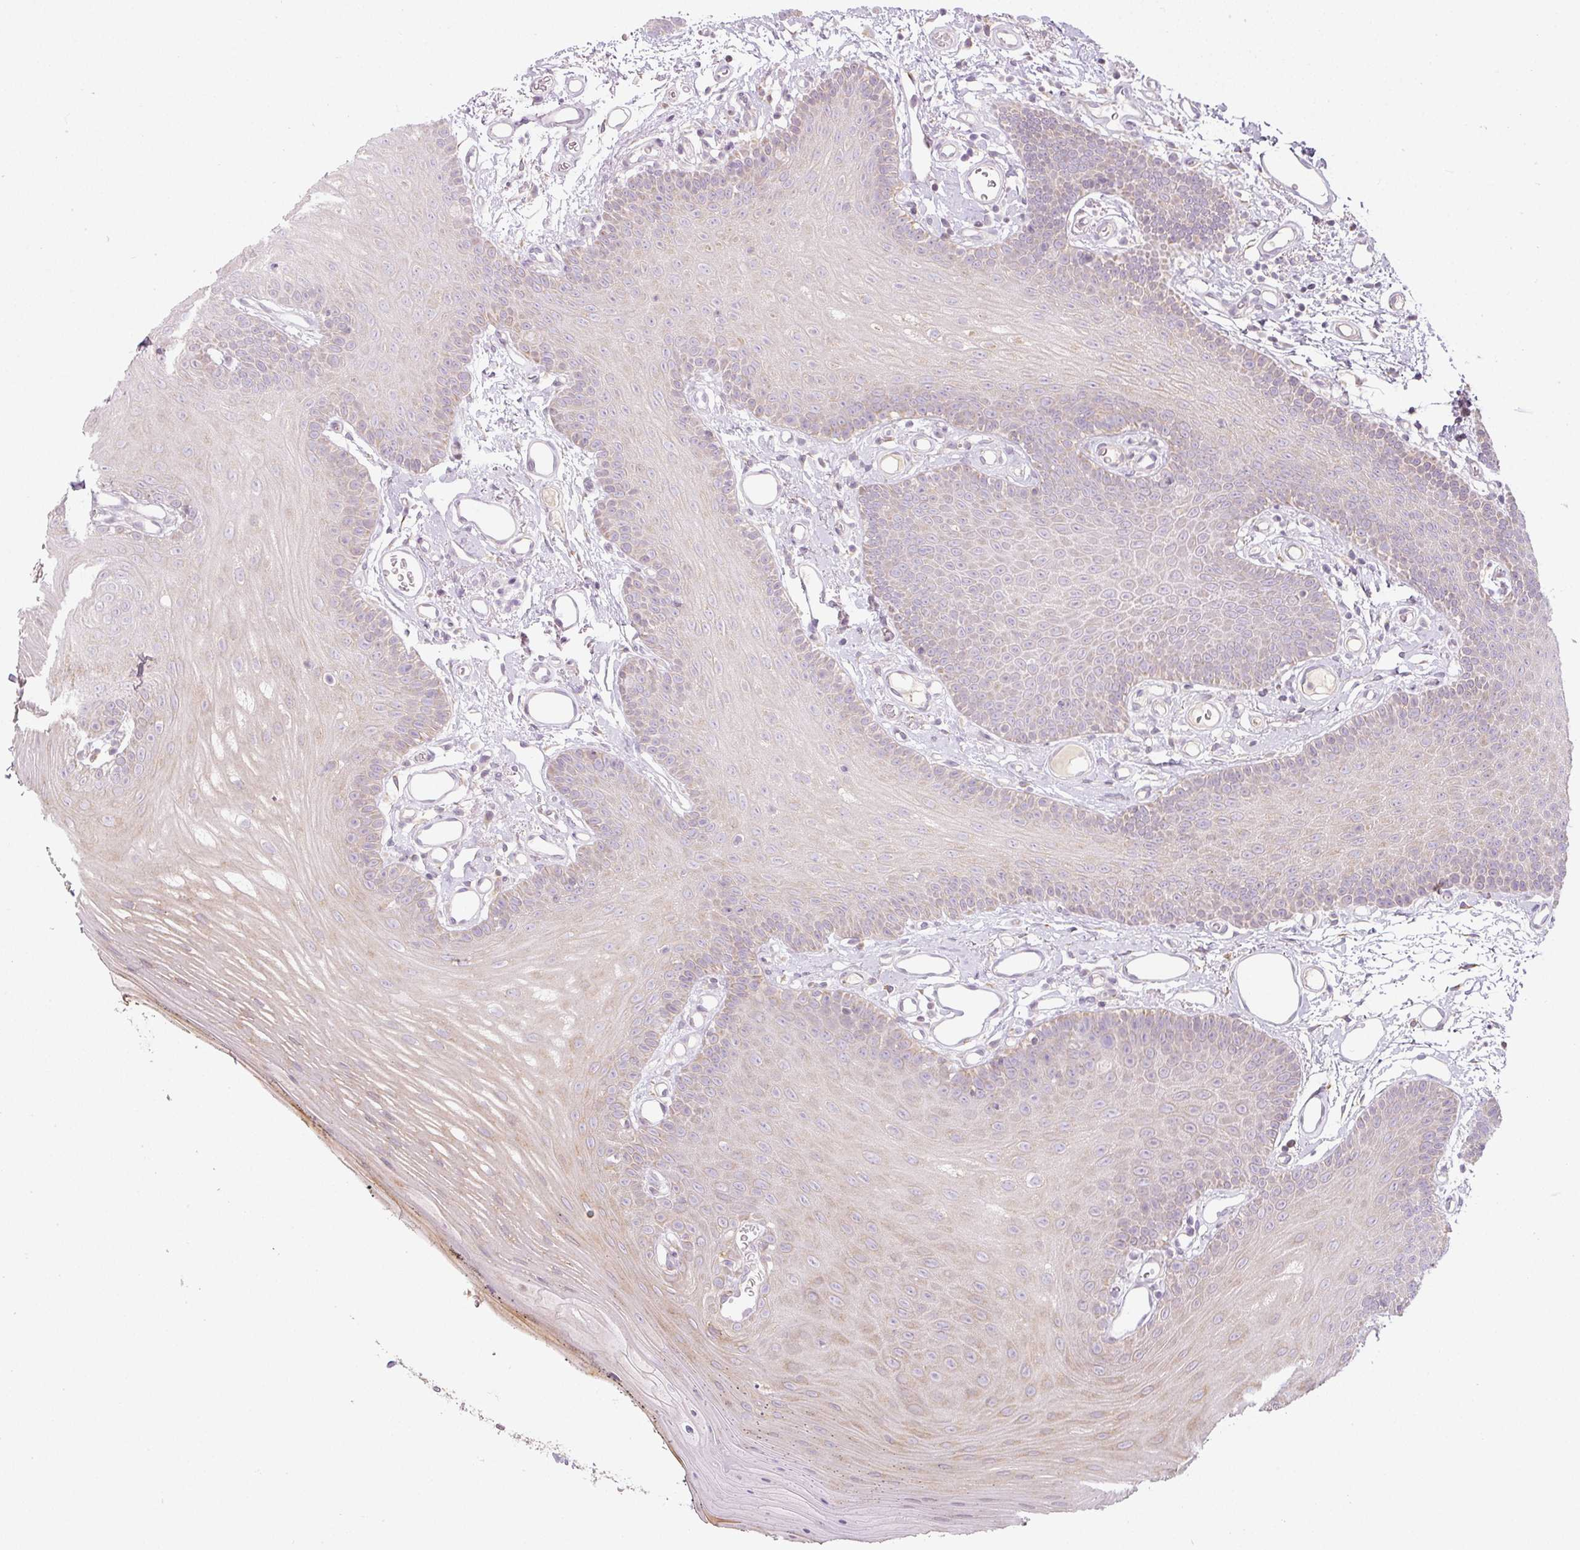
{"staining": {"intensity": "weak", "quantity": "<25%", "location": "cytoplasmic/membranous"}, "tissue": "oral mucosa", "cell_type": "Squamous epithelial cells", "image_type": "normal", "snomed": [{"axis": "morphology", "description": "Normal tissue, NOS"}, {"axis": "morphology", "description": "Squamous cell carcinoma, NOS"}, {"axis": "topography", "description": "Oral tissue"}, {"axis": "topography", "description": "Head-Neck"}], "caption": "Protein analysis of benign oral mucosa demonstrates no significant positivity in squamous epithelial cells.", "gene": "MORN4", "patient": {"sex": "female", "age": 81}}